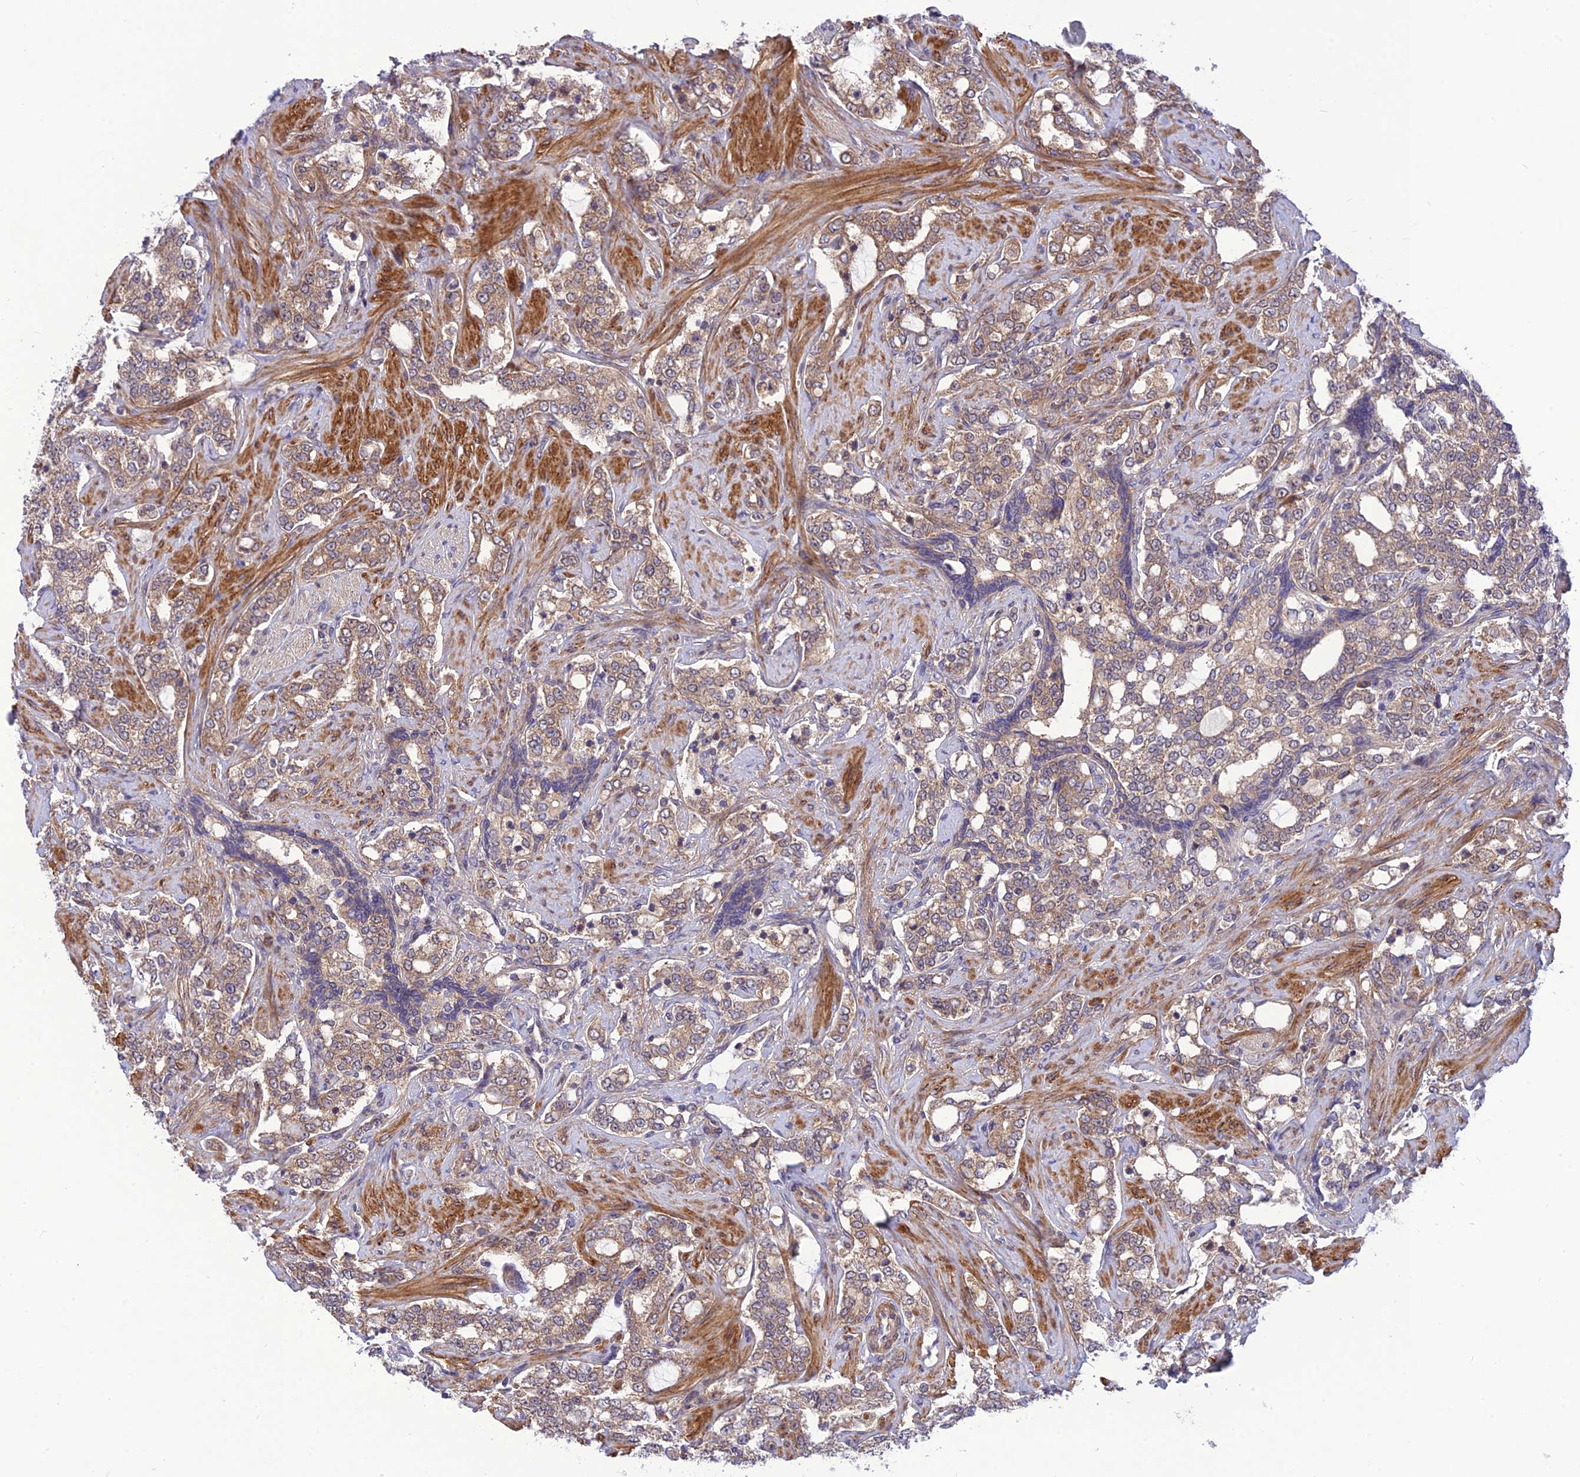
{"staining": {"intensity": "weak", "quantity": ">75%", "location": "cytoplasmic/membranous"}, "tissue": "prostate cancer", "cell_type": "Tumor cells", "image_type": "cancer", "snomed": [{"axis": "morphology", "description": "Adenocarcinoma, High grade"}, {"axis": "topography", "description": "Prostate"}], "caption": "High-grade adenocarcinoma (prostate) was stained to show a protein in brown. There is low levels of weak cytoplasmic/membranous staining in about >75% of tumor cells. (Brightfield microscopy of DAB IHC at high magnification).", "gene": "UROS", "patient": {"sex": "male", "age": 64}}